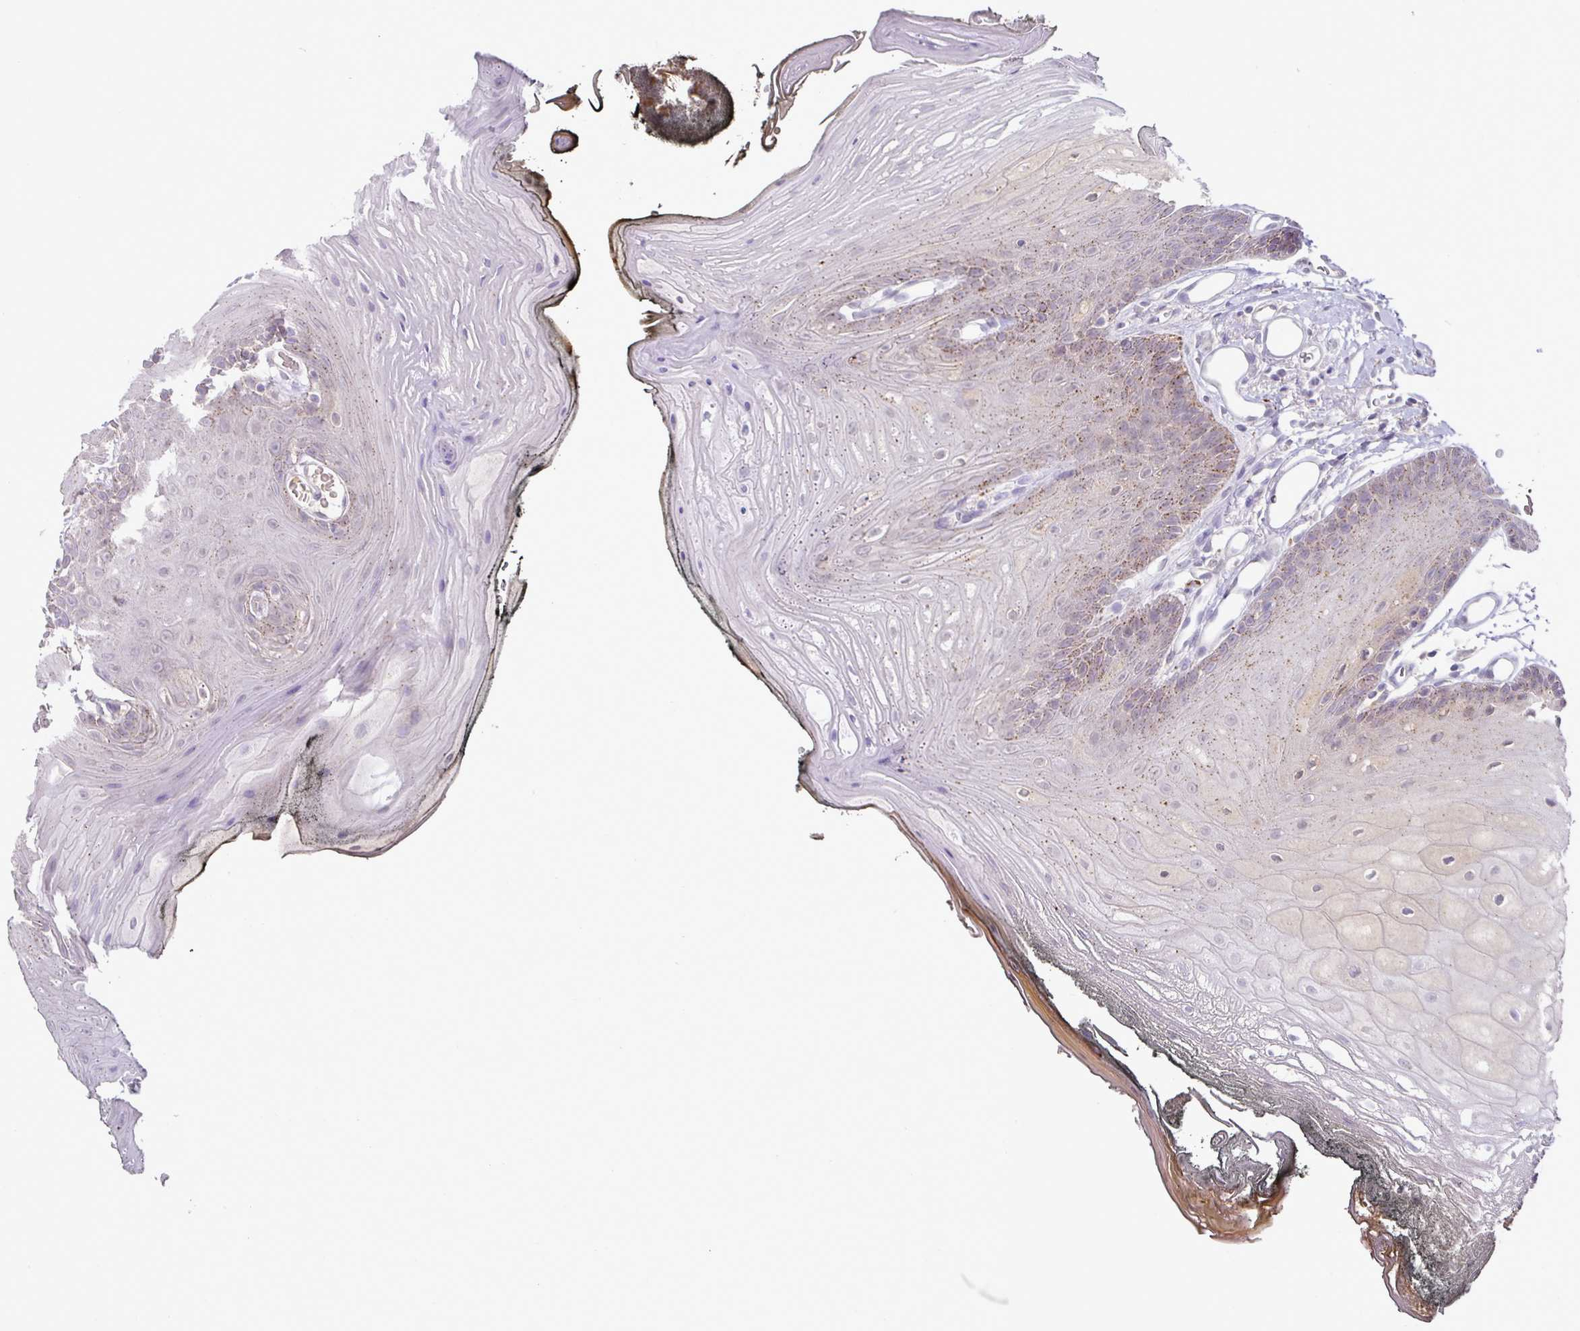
{"staining": {"intensity": "weak", "quantity": "25%-75%", "location": "cytoplasmic/membranous"}, "tissue": "oral mucosa", "cell_type": "Squamous epithelial cells", "image_type": "normal", "snomed": [{"axis": "morphology", "description": "Normal tissue, NOS"}, {"axis": "morphology", "description": "Squamous cell carcinoma, NOS"}, {"axis": "topography", "description": "Oral tissue"}, {"axis": "topography", "description": "Head-Neck"}], "caption": "Oral mucosa stained with immunohistochemistry demonstrates weak cytoplasmic/membranous positivity in approximately 25%-75% of squamous epithelial cells. (Stains: DAB (3,3'-diaminobenzidine) in brown, nuclei in blue, Microscopy: brightfield microscopy at high magnification).", "gene": "PLEKHH3", "patient": {"sex": "female", "age": 81}}